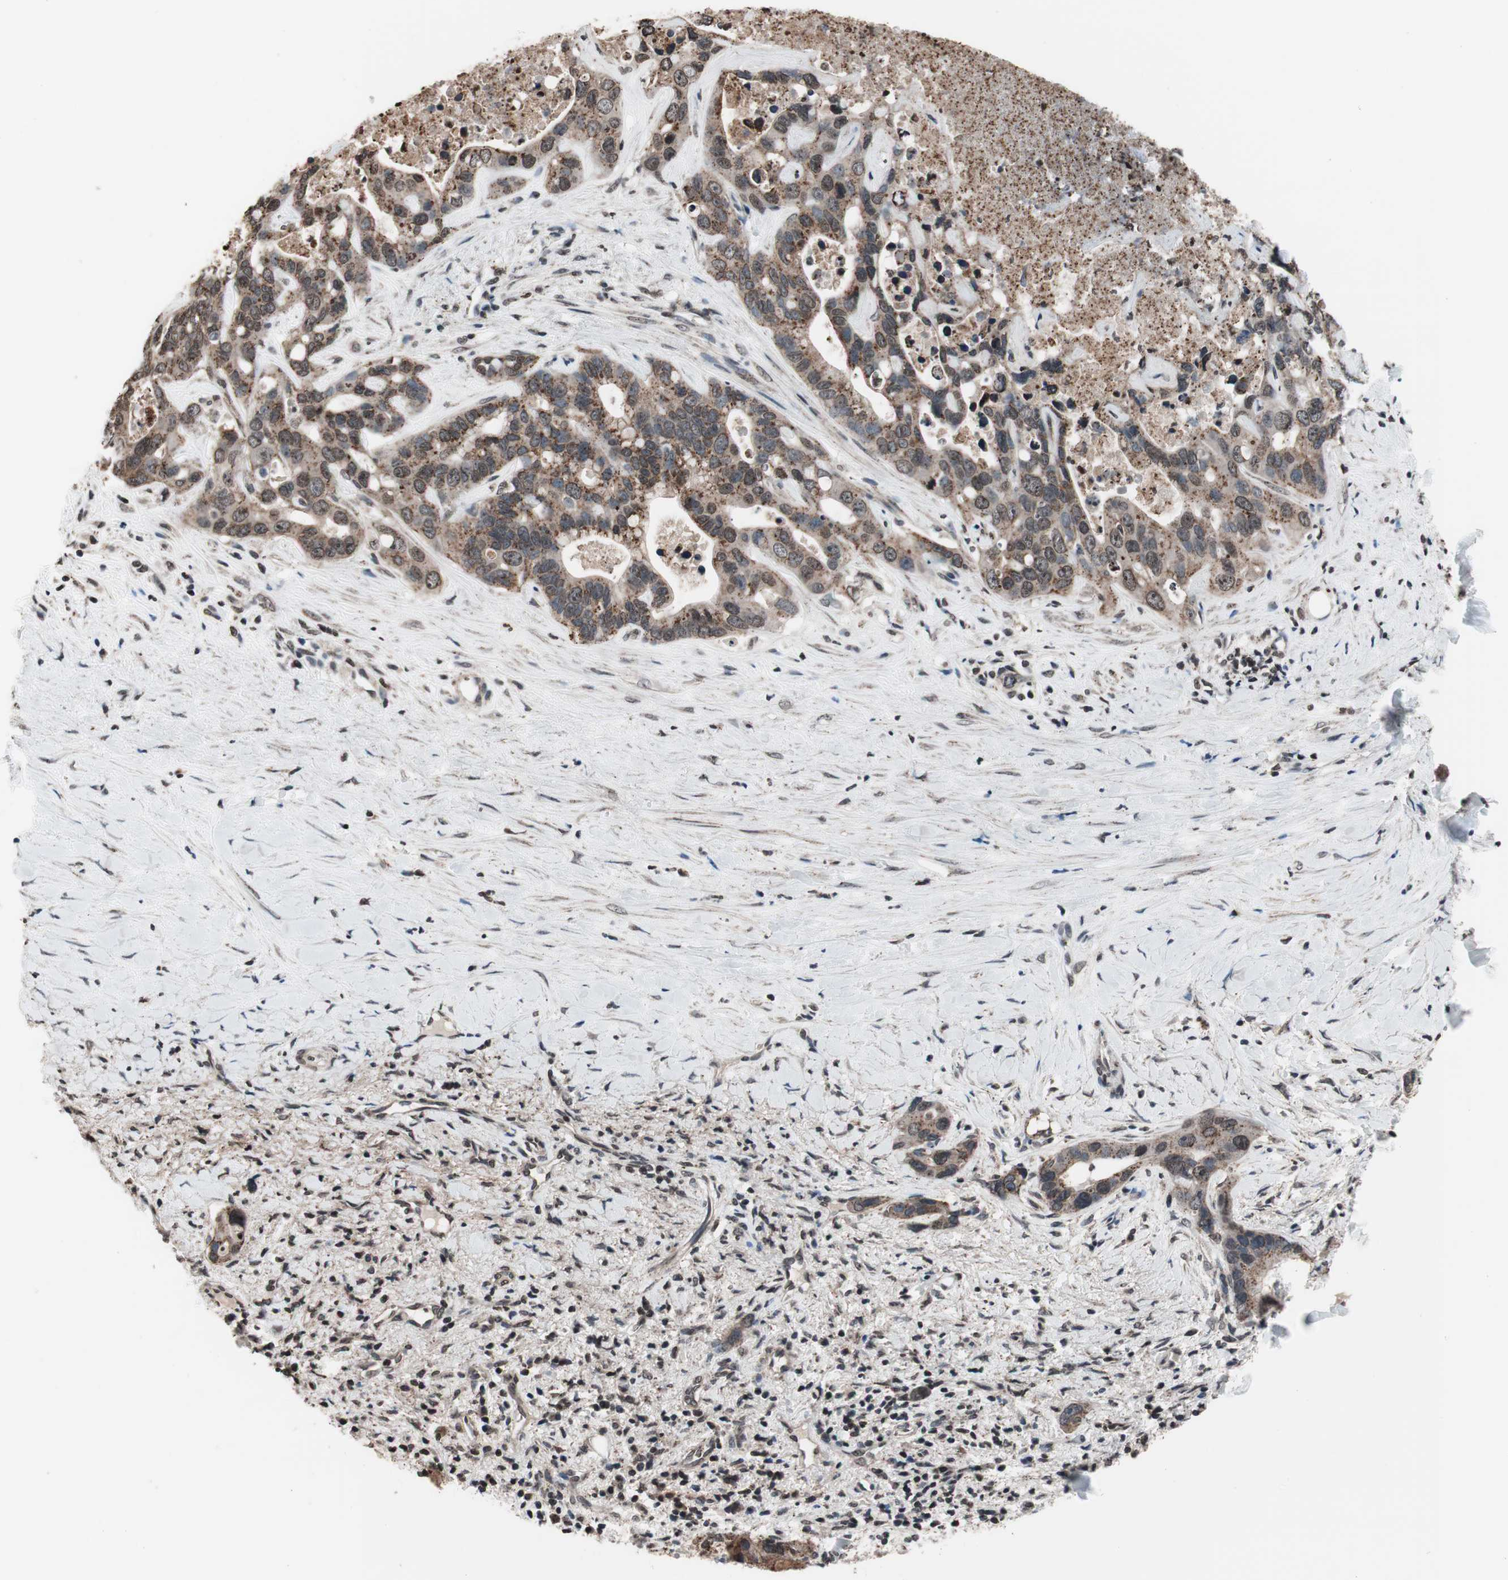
{"staining": {"intensity": "weak", "quantity": ">75%", "location": "cytoplasmic/membranous"}, "tissue": "liver cancer", "cell_type": "Tumor cells", "image_type": "cancer", "snomed": [{"axis": "morphology", "description": "Cholangiocarcinoma"}, {"axis": "topography", "description": "Liver"}], "caption": "Human liver cancer stained for a protein (brown) demonstrates weak cytoplasmic/membranous positive positivity in about >75% of tumor cells.", "gene": "RFC1", "patient": {"sex": "female", "age": 65}}